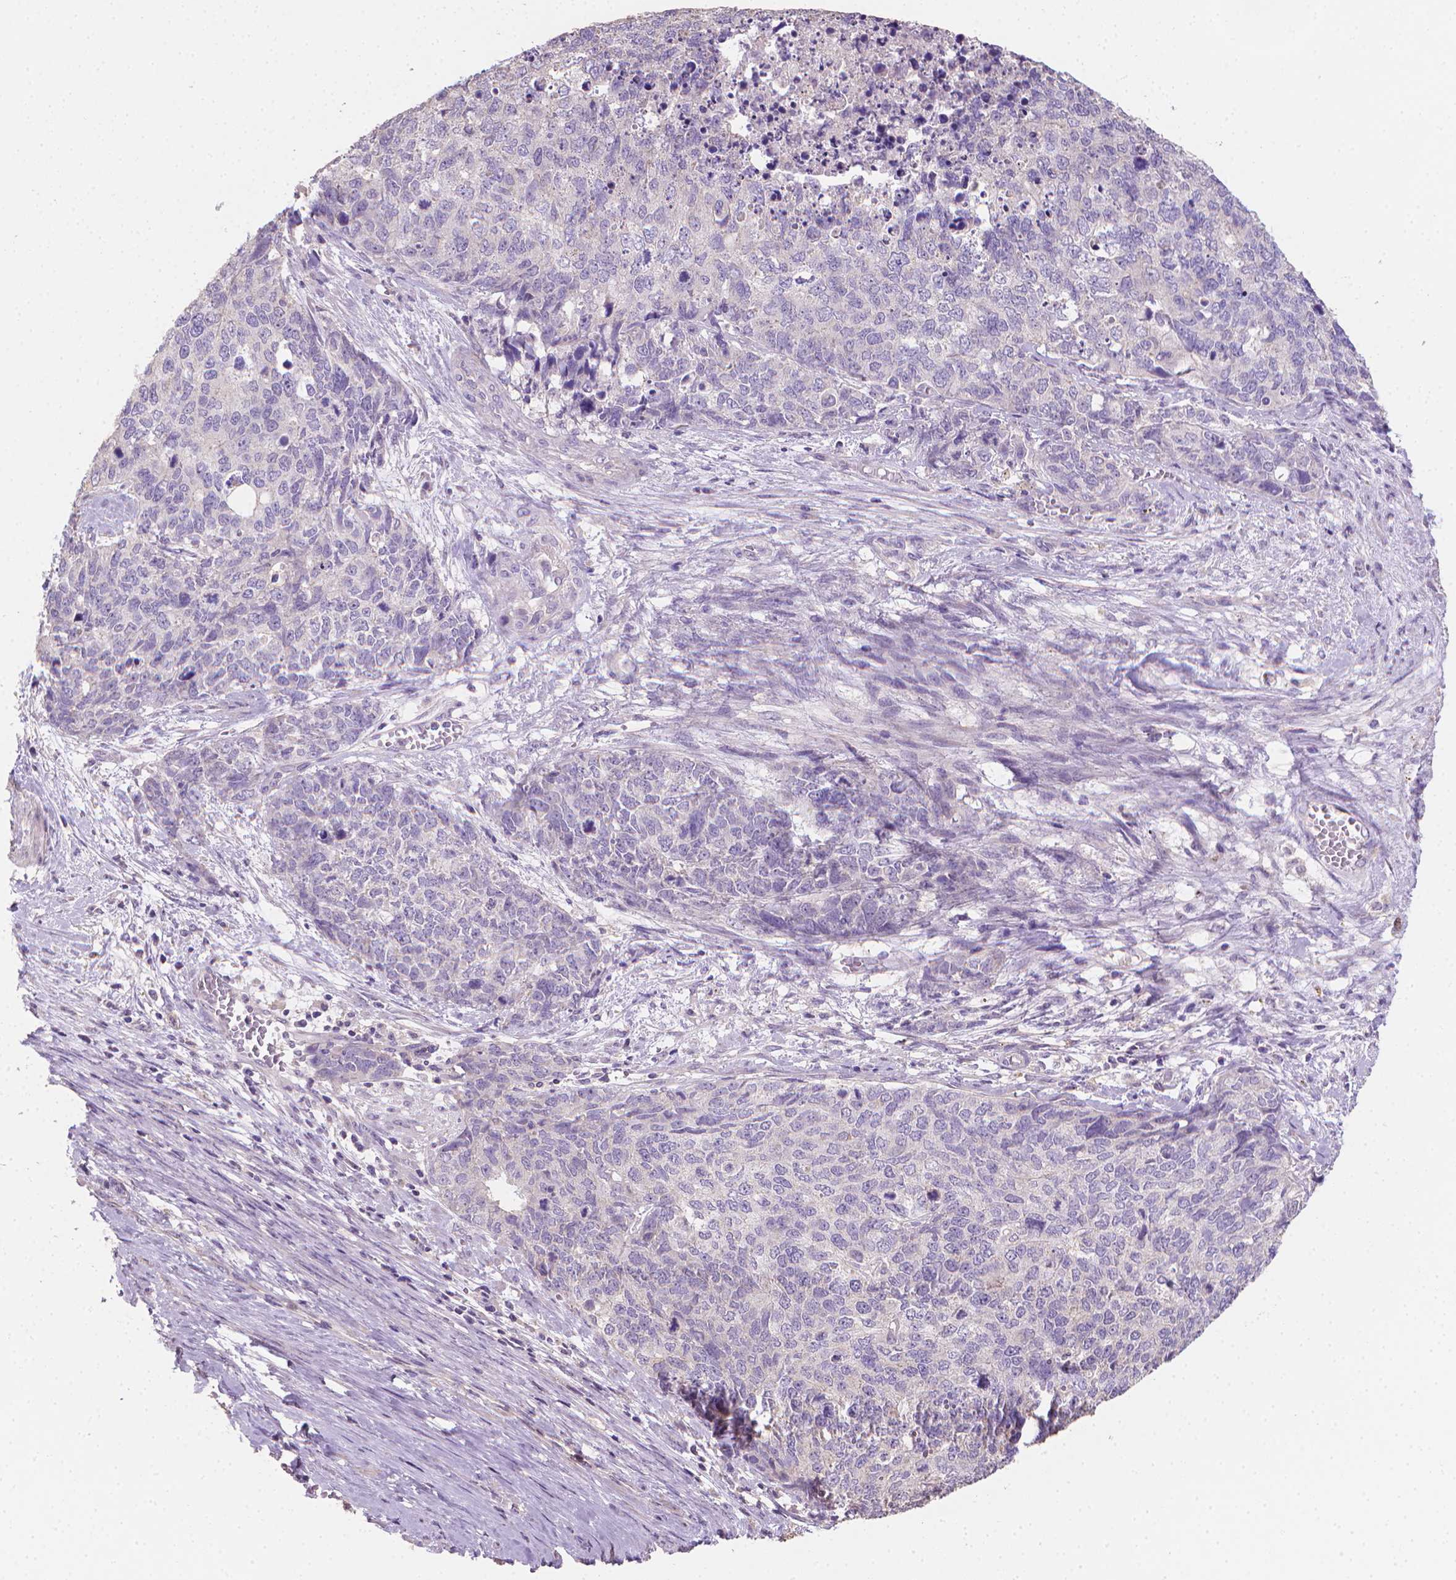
{"staining": {"intensity": "negative", "quantity": "none", "location": "none"}, "tissue": "cervical cancer", "cell_type": "Tumor cells", "image_type": "cancer", "snomed": [{"axis": "morphology", "description": "Squamous cell carcinoma, NOS"}, {"axis": "topography", "description": "Cervix"}], "caption": "Immunohistochemical staining of human cervical cancer exhibits no significant positivity in tumor cells.", "gene": "CATIP", "patient": {"sex": "female", "age": 63}}